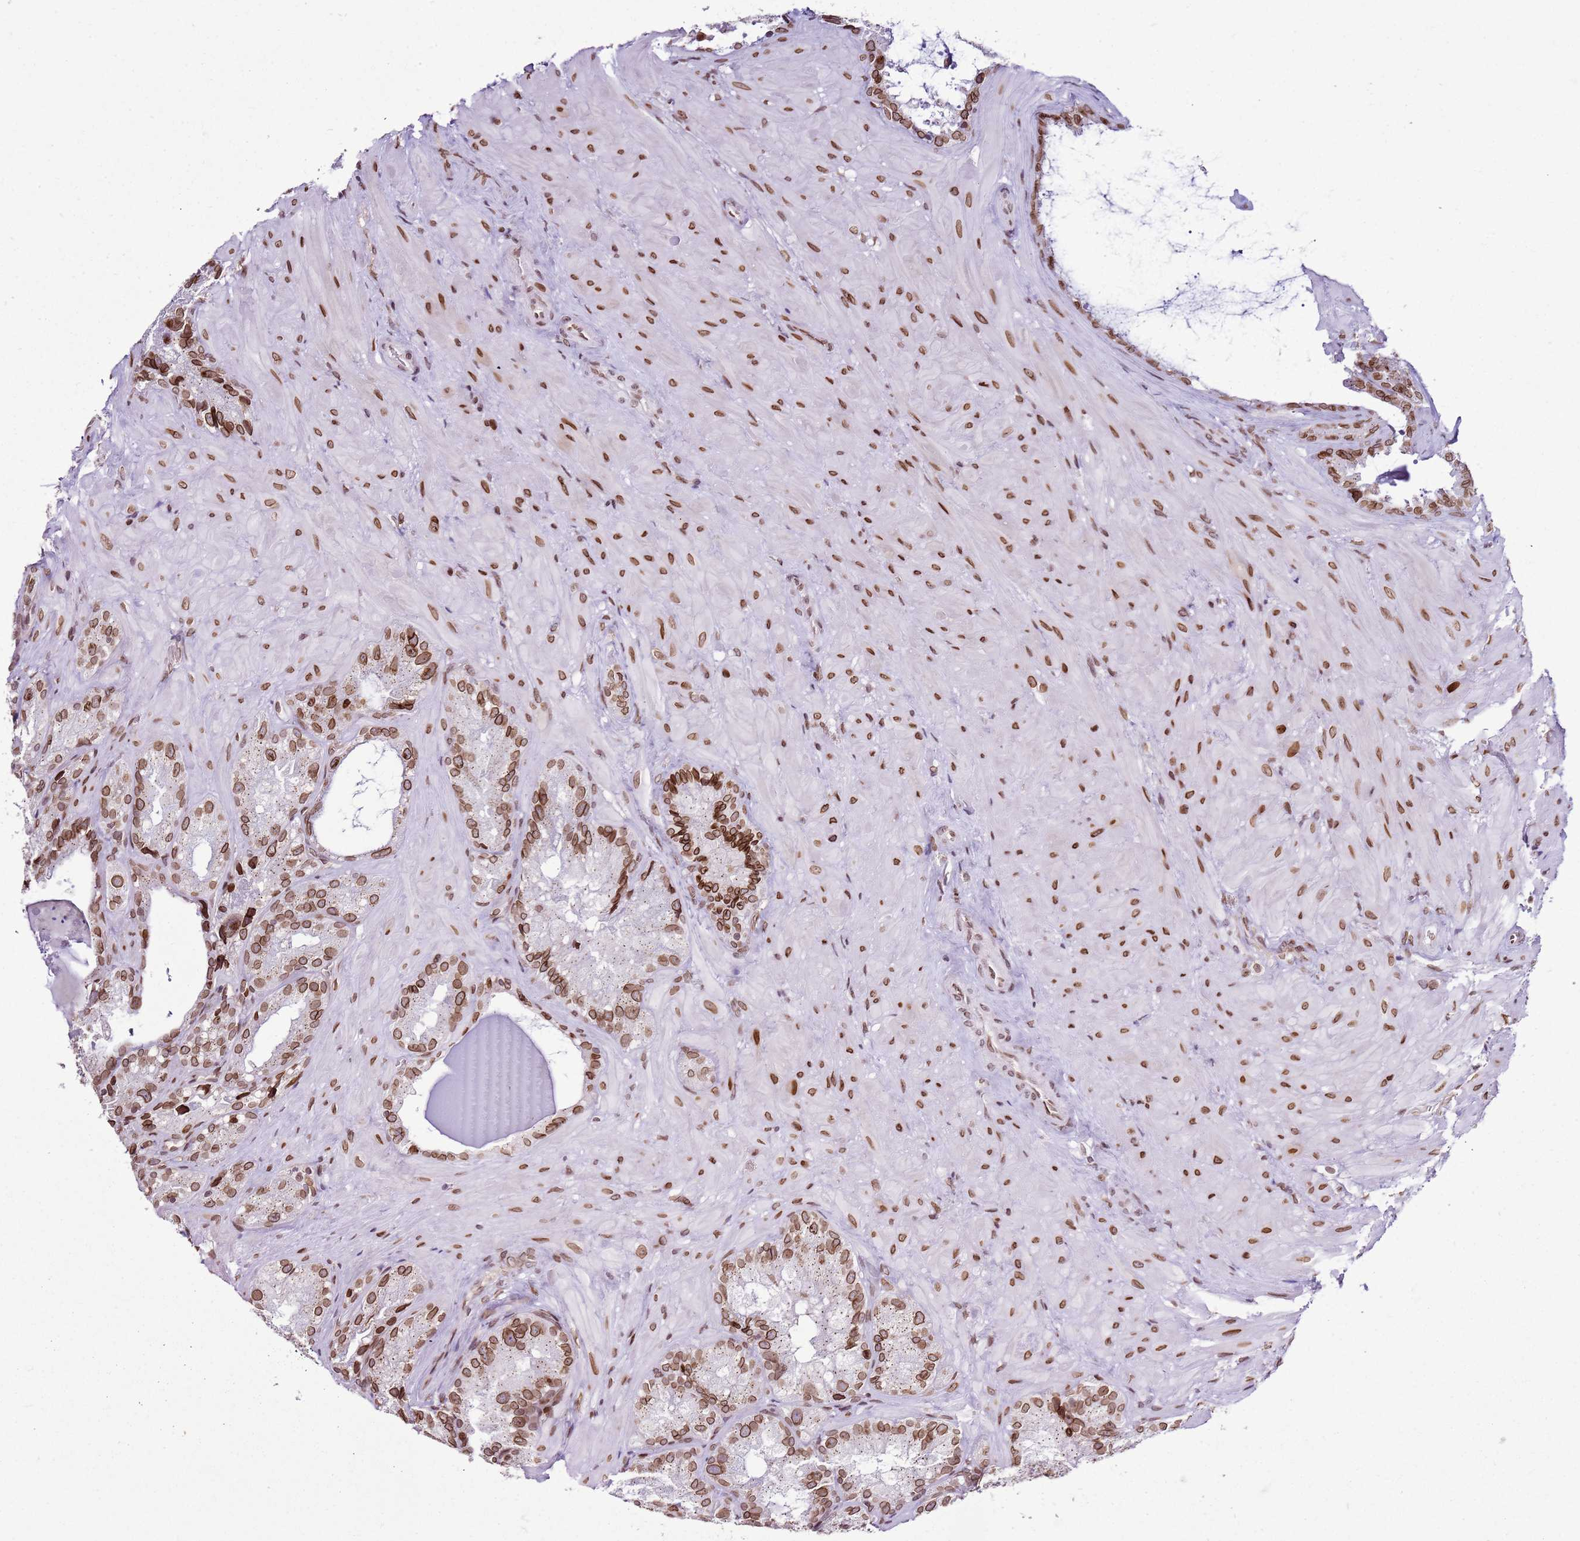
{"staining": {"intensity": "moderate", "quantity": ">75%", "location": "nuclear"}, "tissue": "seminal vesicle", "cell_type": "Glandular cells", "image_type": "normal", "snomed": [{"axis": "morphology", "description": "Normal tissue, NOS"}, {"axis": "topography", "description": "Seminal veicle"}], "caption": "Protein expression analysis of unremarkable seminal vesicle reveals moderate nuclear staining in about >75% of glandular cells.", "gene": "POU6F1", "patient": {"sex": "male", "age": 62}}